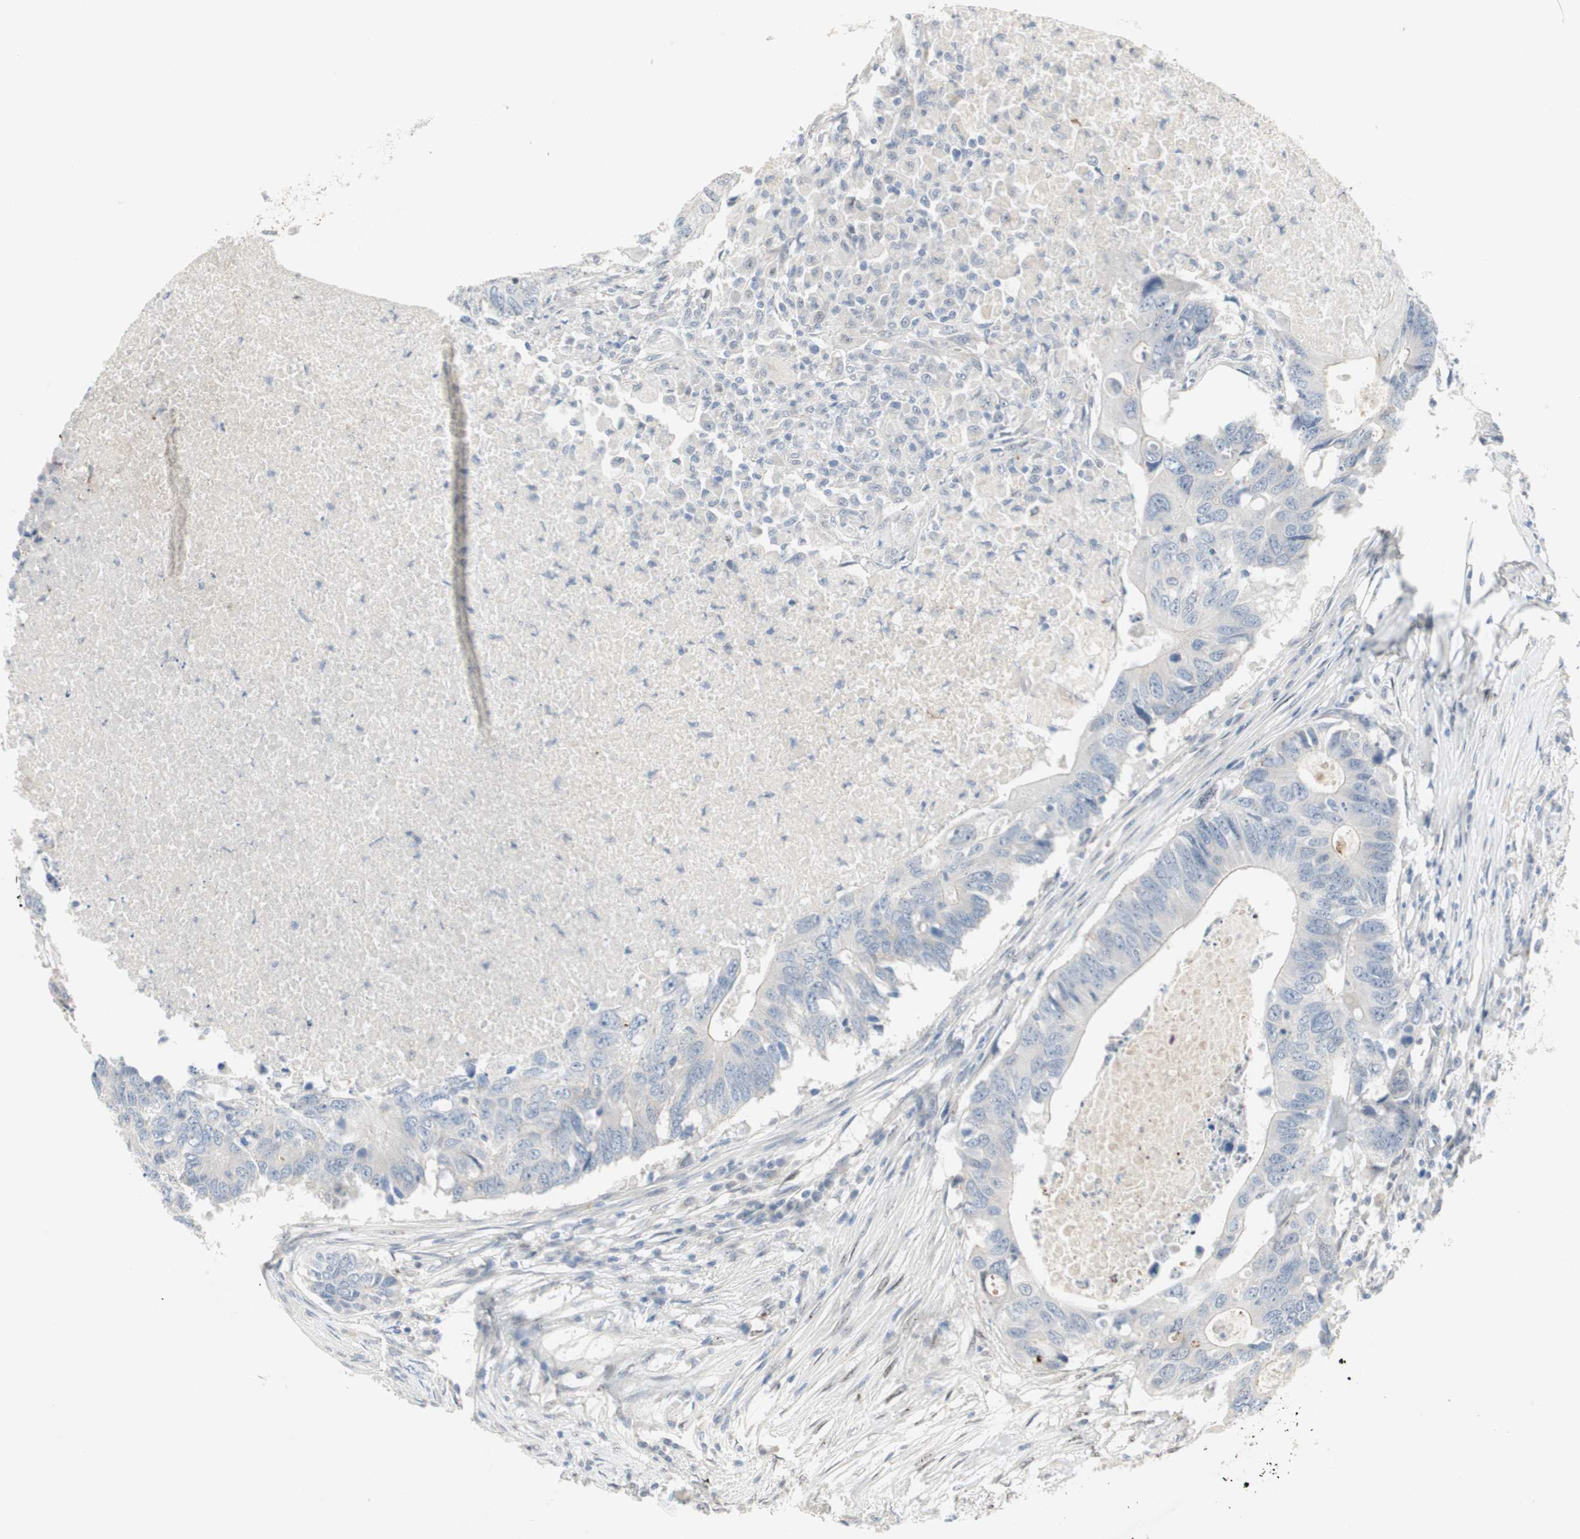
{"staining": {"intensity": "negative", "quantity": "none", "location": "none"}, "tissue": "colorectal cancer", "cell_type": "Tumor cells", "image_type": "cancer", "snomed": [{"axis": "morphology", "description": "Adenocarcinoma, NOS"}, {"axis": "topography", "description": "Colon"}], "caption": "Immunohistochemistry (IHC) histopathology image of colorectal cancer stained for a protein (brown), which shows no positivity in tumor cells. (DAB (3,3'-diaminobenzidine) immunohistochemistry (IHC) with hematoxylin counter stain).", "gene": "CAND2", "patient": {"sex": "male", "age": 71}}